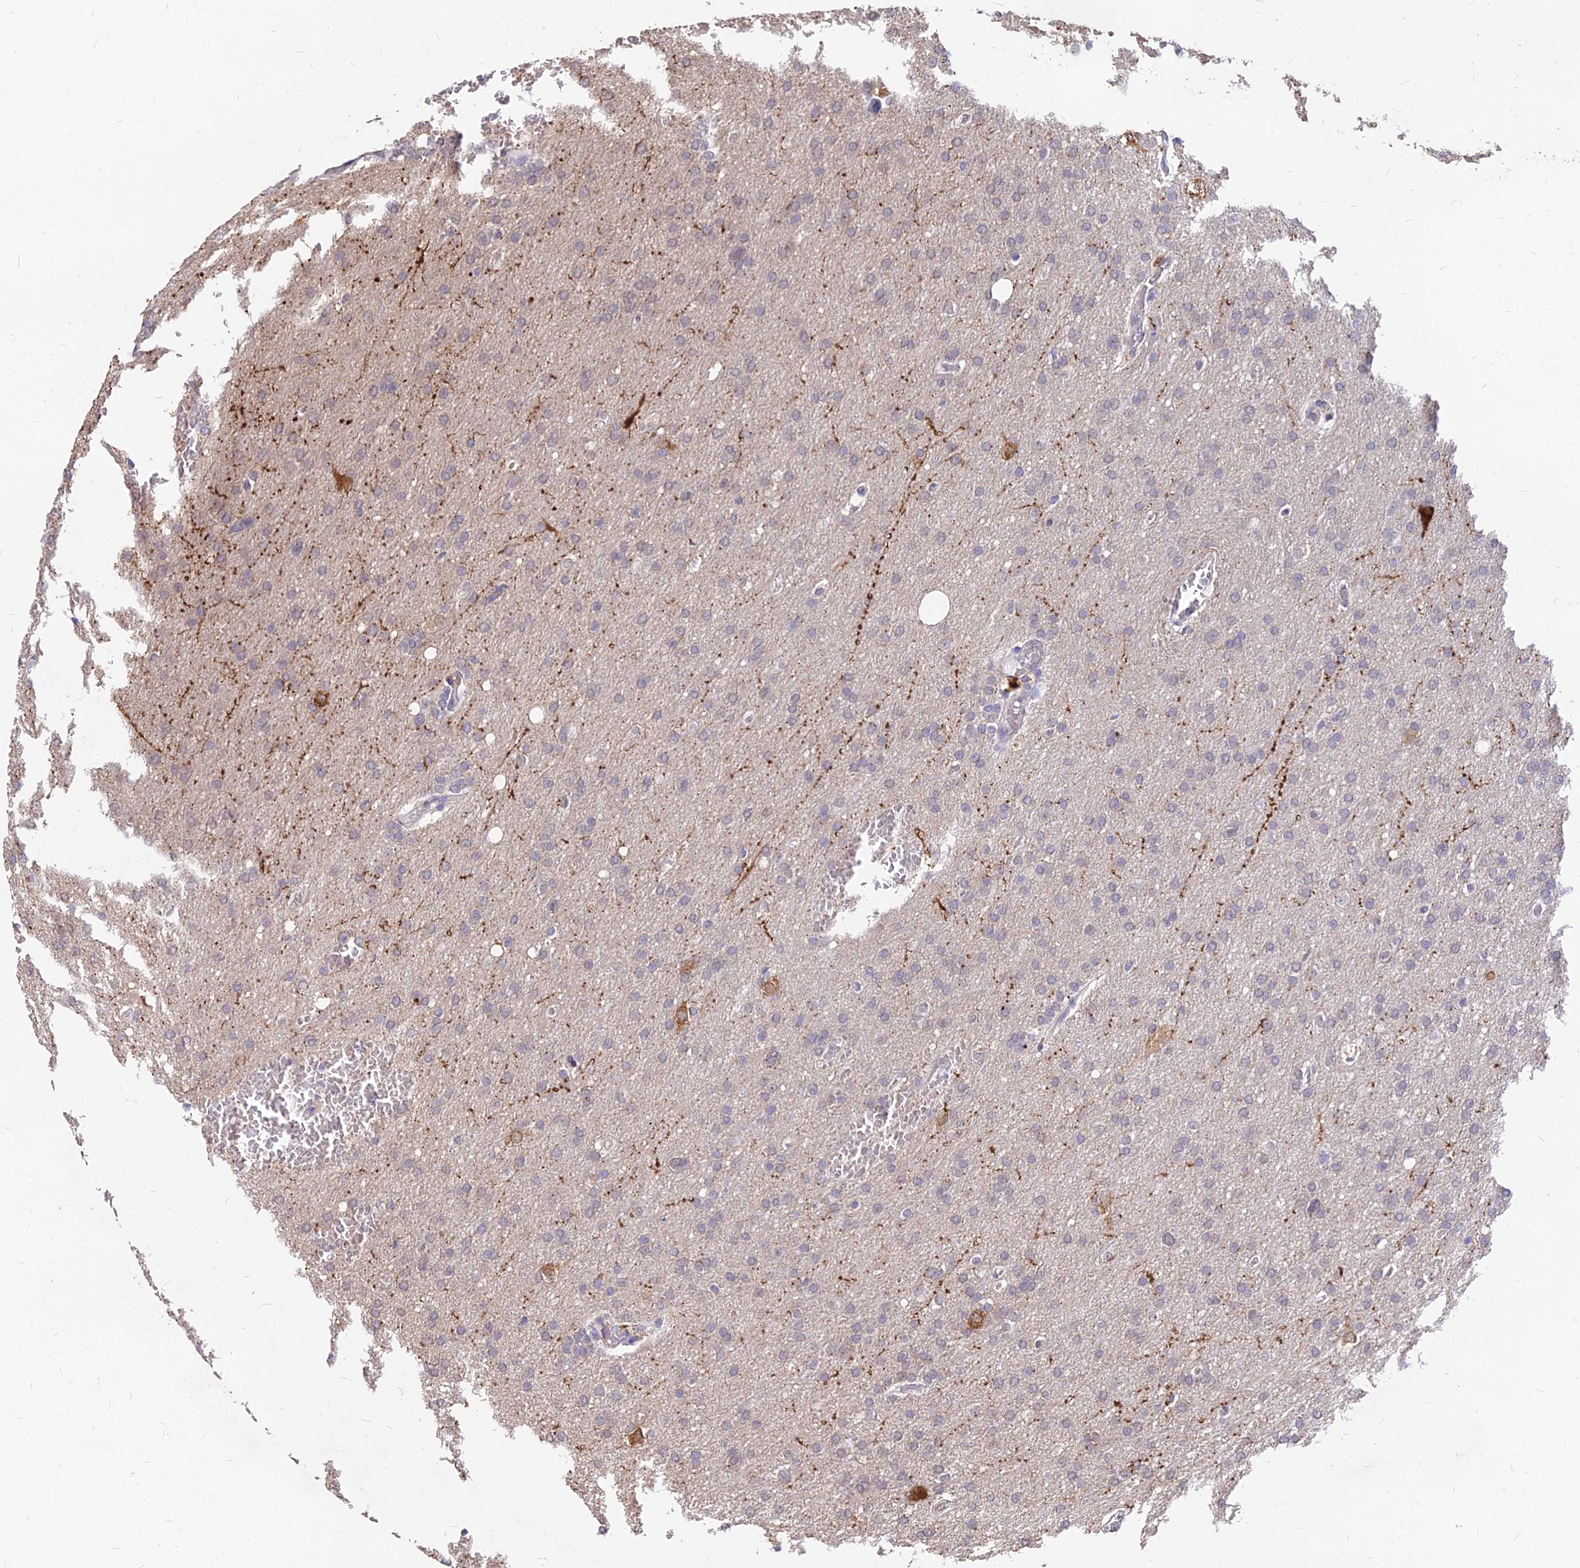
{"staining": {"intensity": "negative", "quantity": "none", "location": "none"}, "tissue": "glioma", "cell_type": "Tumor cells", "image_type": "cancer", "snomed": [{"axis": "morphology", "description": "Glioma, malignant, High grade"}, {"axis": "topography", "description": "Cerebral cortex"}], "caption": "Immunohistochemical staining of human glioma exhibits no significant staining in tumor cells. (Brightfield microscopy of DAB immunohistochemistry (IHC) at high magnification).", "gene": "C11orf68", "patient": {"sex": "female", "age": 36}}